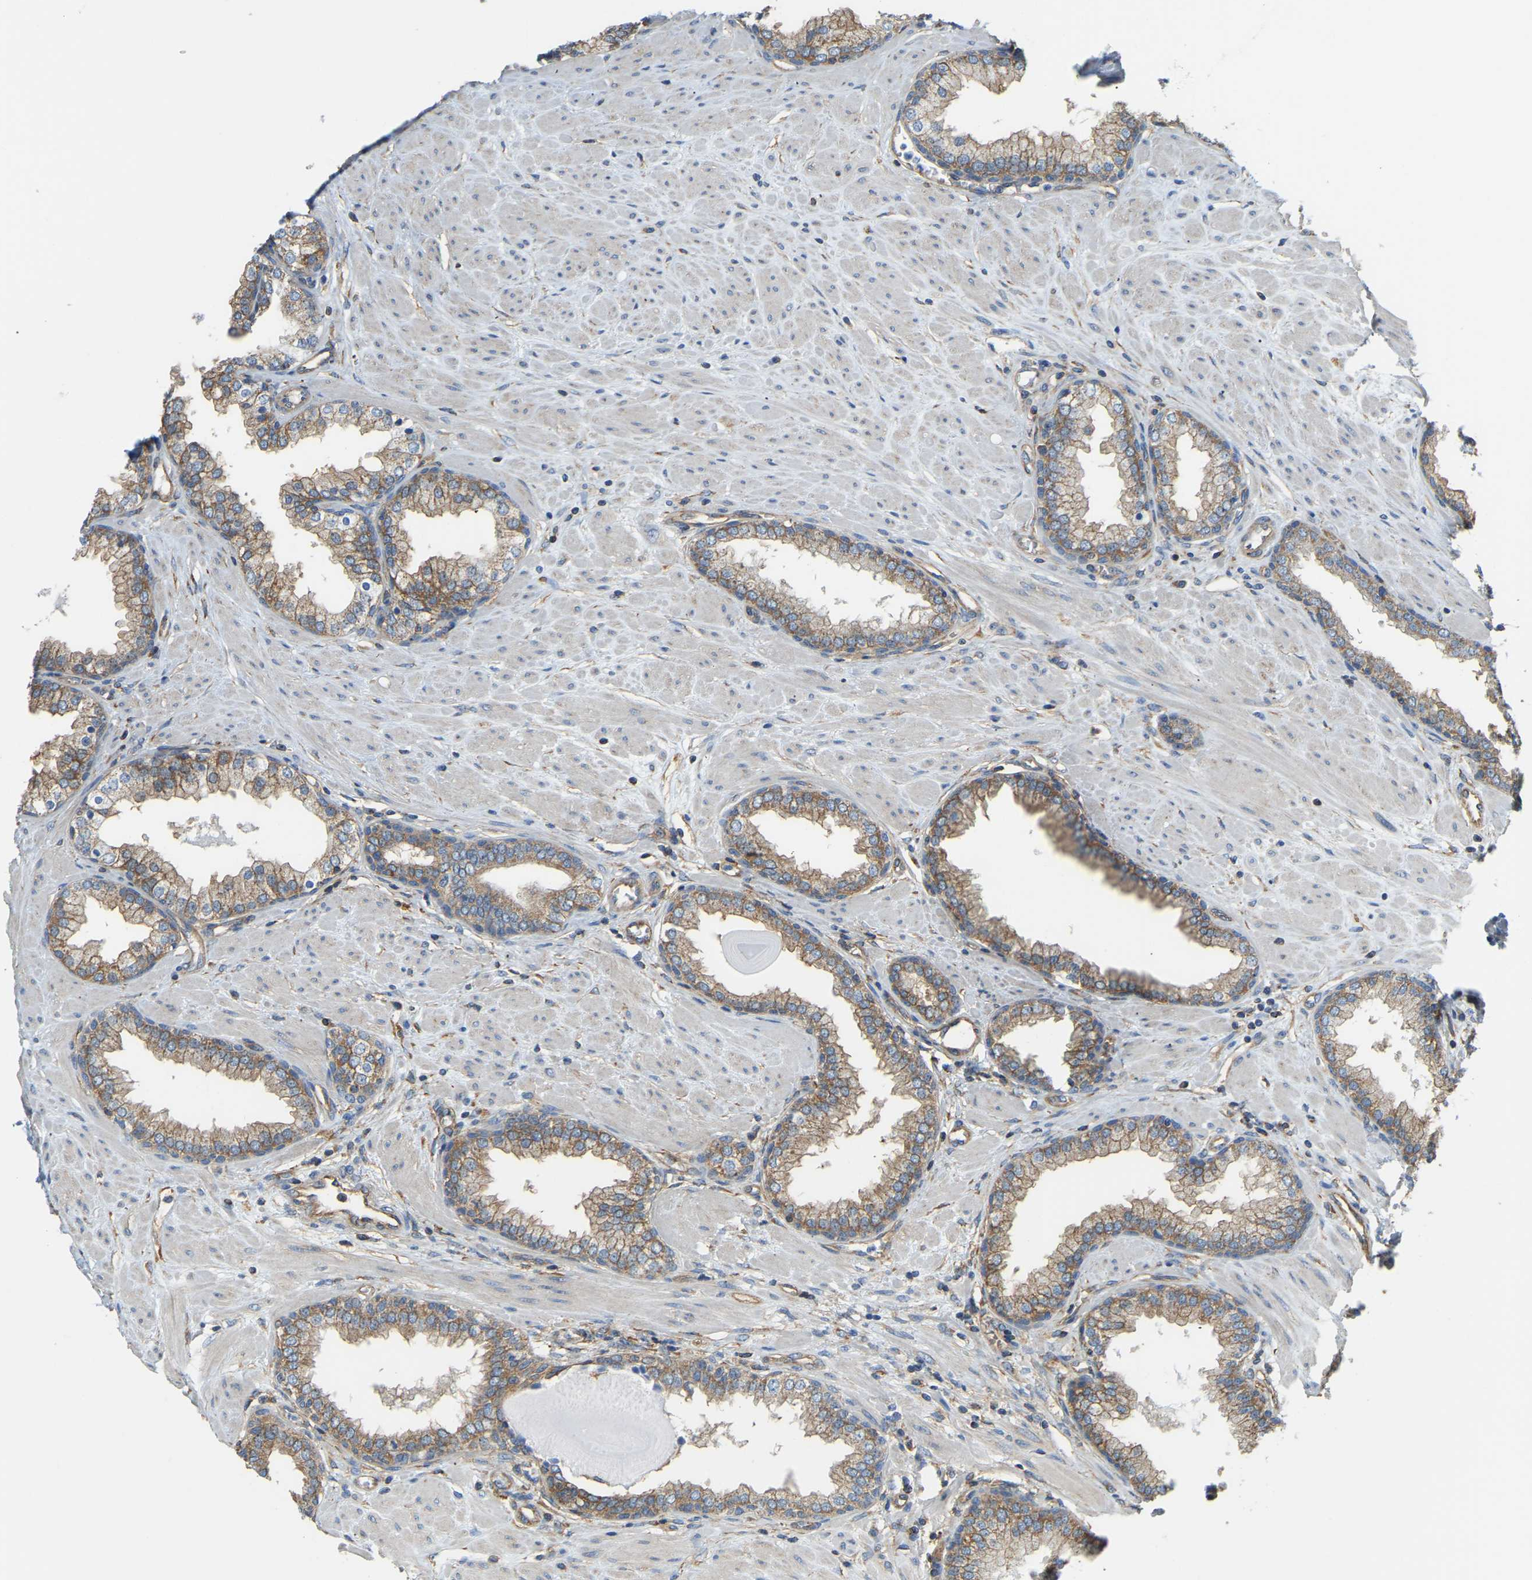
{"staining": {"intensity": "moderate", "quantity": ">75%", "location": "cytoplasmic/membranous"}, "tissue": "prostate", "cell_type": "Glandular cells", "image_type": "normal", "snomed": [{"axis": "morphology", "description": "Normal tissue, NOS"}, {"axis": "topography", "description": "Prostate"}], "caption": "Glandular cells reveal medium levels of moderate cytoplasmic/membranous expression in about >75% of cells in unremarkable human prostate. The staining was performed using DAB to visualize the protein expression in brown, while the nuclei were stained in blue with hematoxylin (Magnification: 20x).", "gene": "AHNAK", "patient": {"sex": "male", "age": 51}}